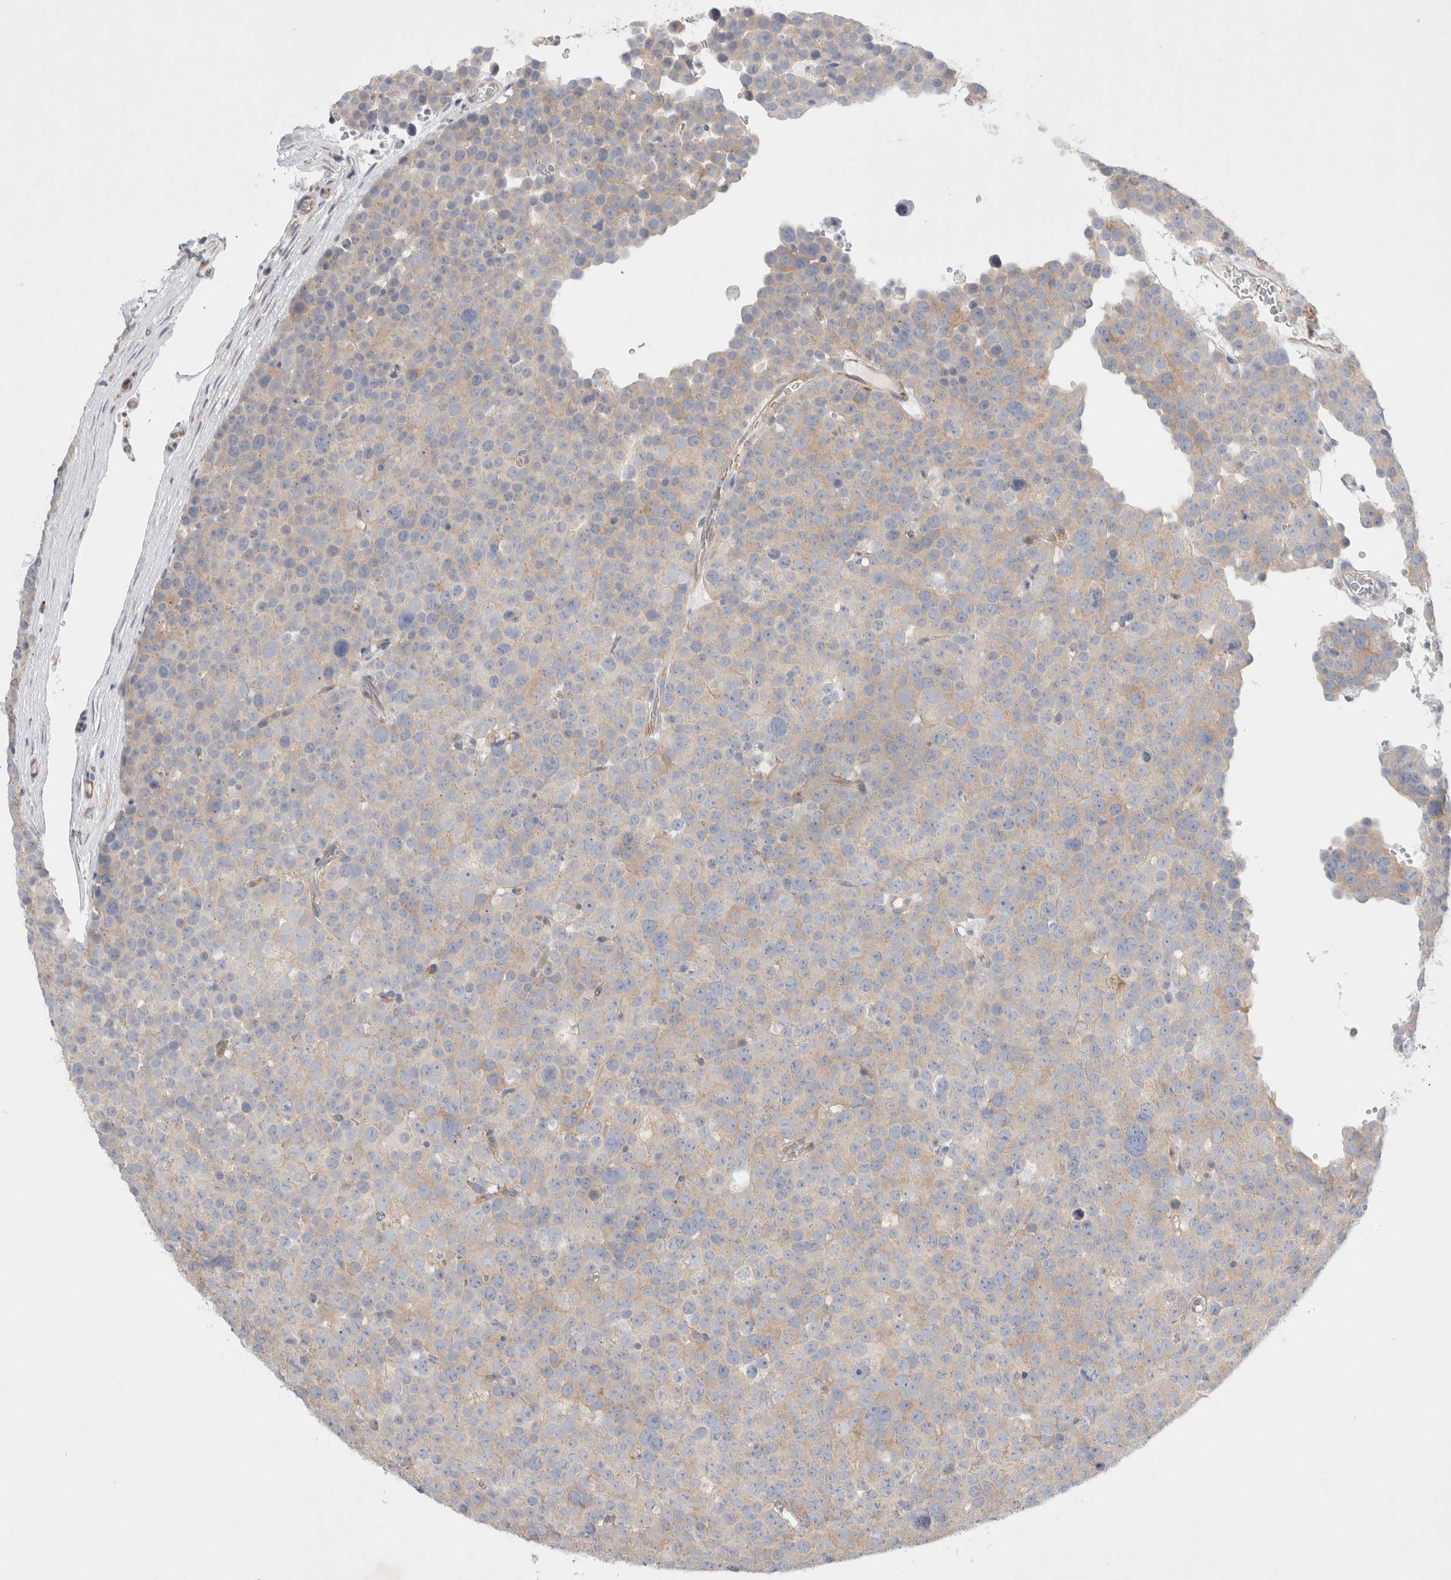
{"staining": {"intensity": "weak", "quantity": "25%-75%", "location": "cytoplasmic/membranous"}, "tissue": "testis cancer", "cell_type": "Tumor cells", "image_type": "cancer", "snomed": [{"axis": "morphology", "description": "Seminoma, NOS"}, {"axis": "topography", "description": "Testis"}], "caption": "Immunohistochemistry (IHC) (DAB (3,3'-diaminobenzidine)) staining of testis cancer (seminoma) exhibits weak cytoplasmic/membranous protein positivity in approximately 25%-75% of tumor cells.", "gene": "ZNF23", "patient": {"sex": "male", "age": 71}}